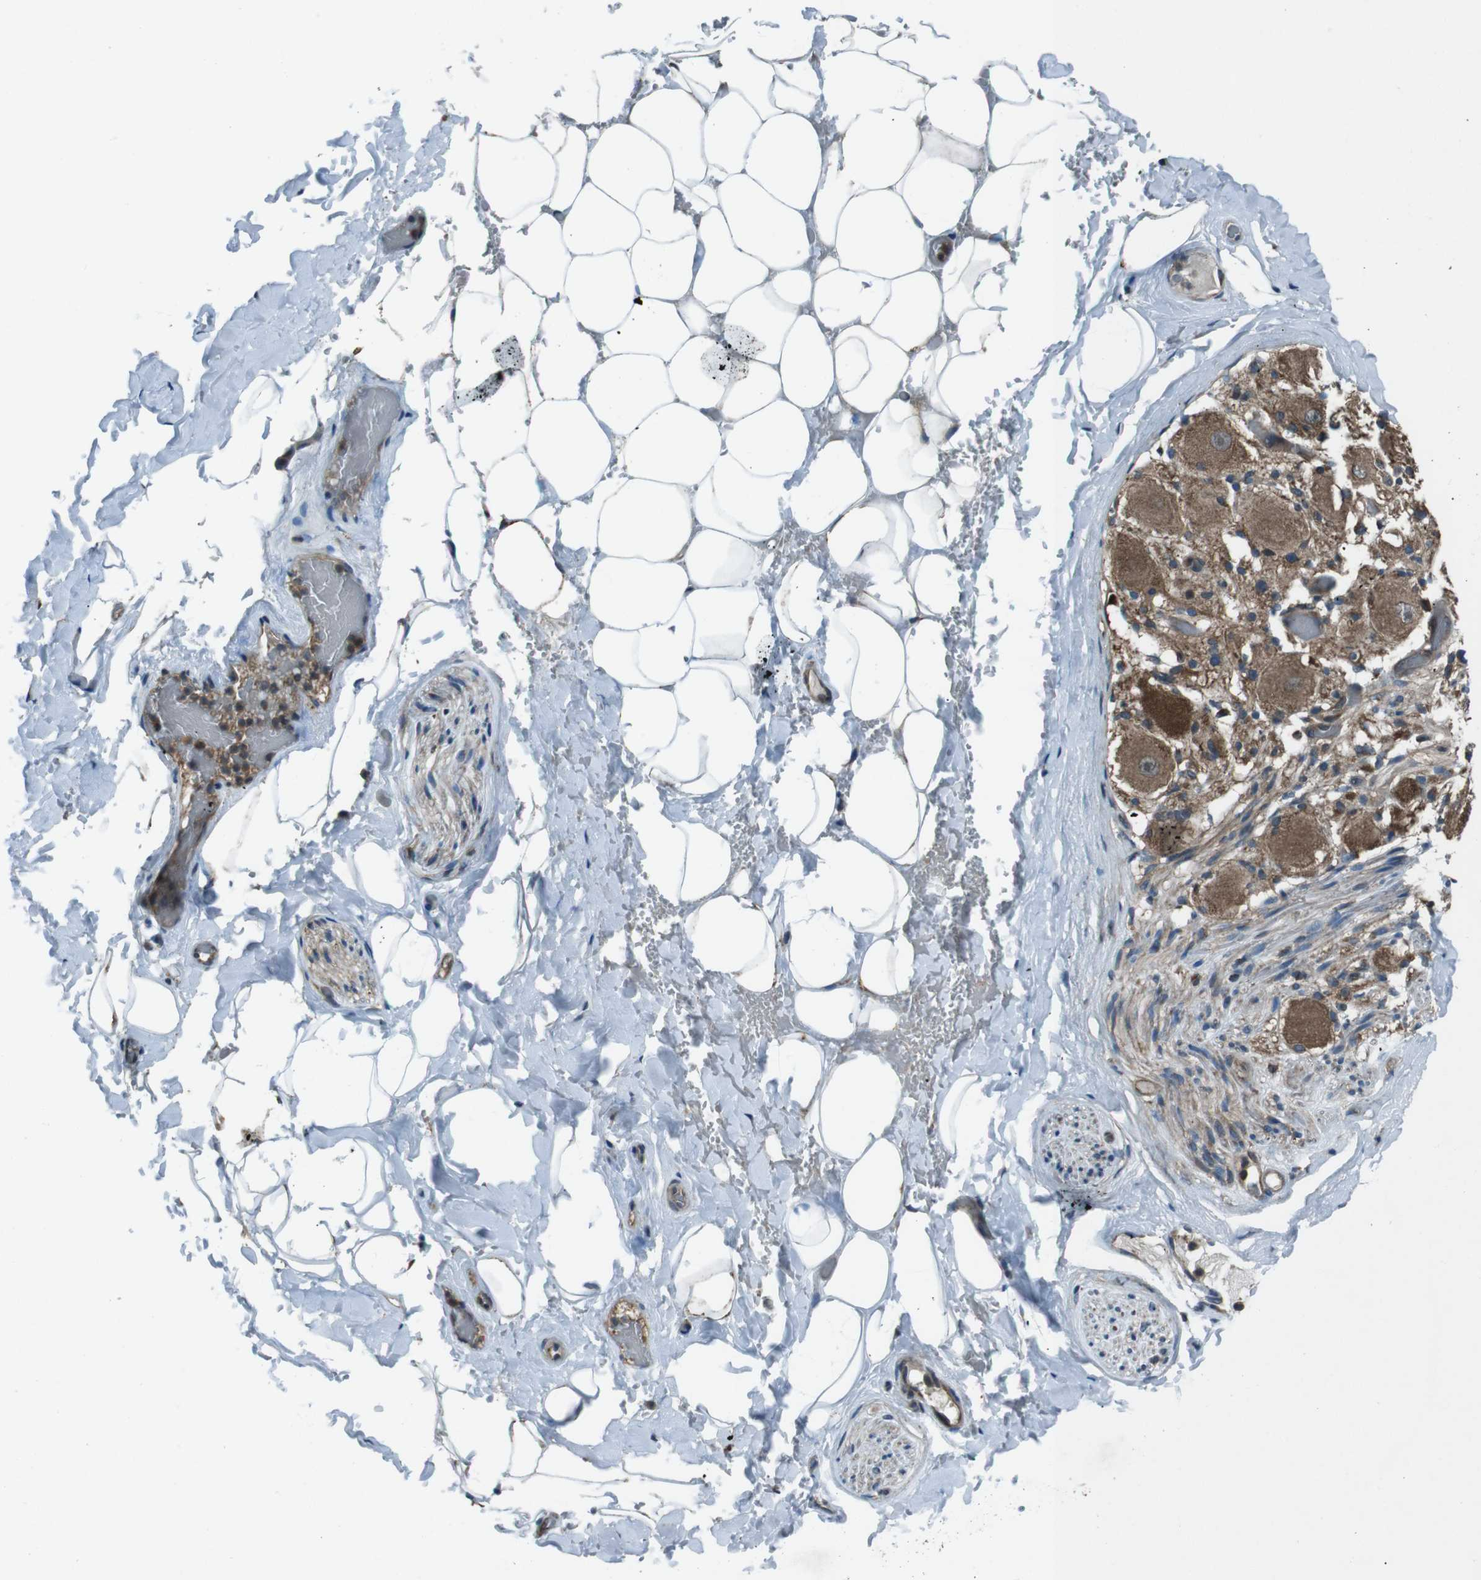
{"staining": {"intensity": "weak", "quantity": ">75%", "location": "cytoplasmic/membranous"}, "tissue": "adipose tissue", "cell_type": "Adipocytes", "image_type": "normal", "snomed": [{"axis": "morphology", "description": "Normal tissue, NOS"}, {"axis": "topography", "description": "Peripheral nerve tissue"}], "caption": "Weak cytoplasmic/membranous protein expression is seen in about >75% of adipocytes in adipose tissue. (DAB (3,3'-diaminobenzidine) IHC with brightfield microscopy, high magnification).", "gene": "SLC27A4", "patient": {"sex": "male", "age": 70}}